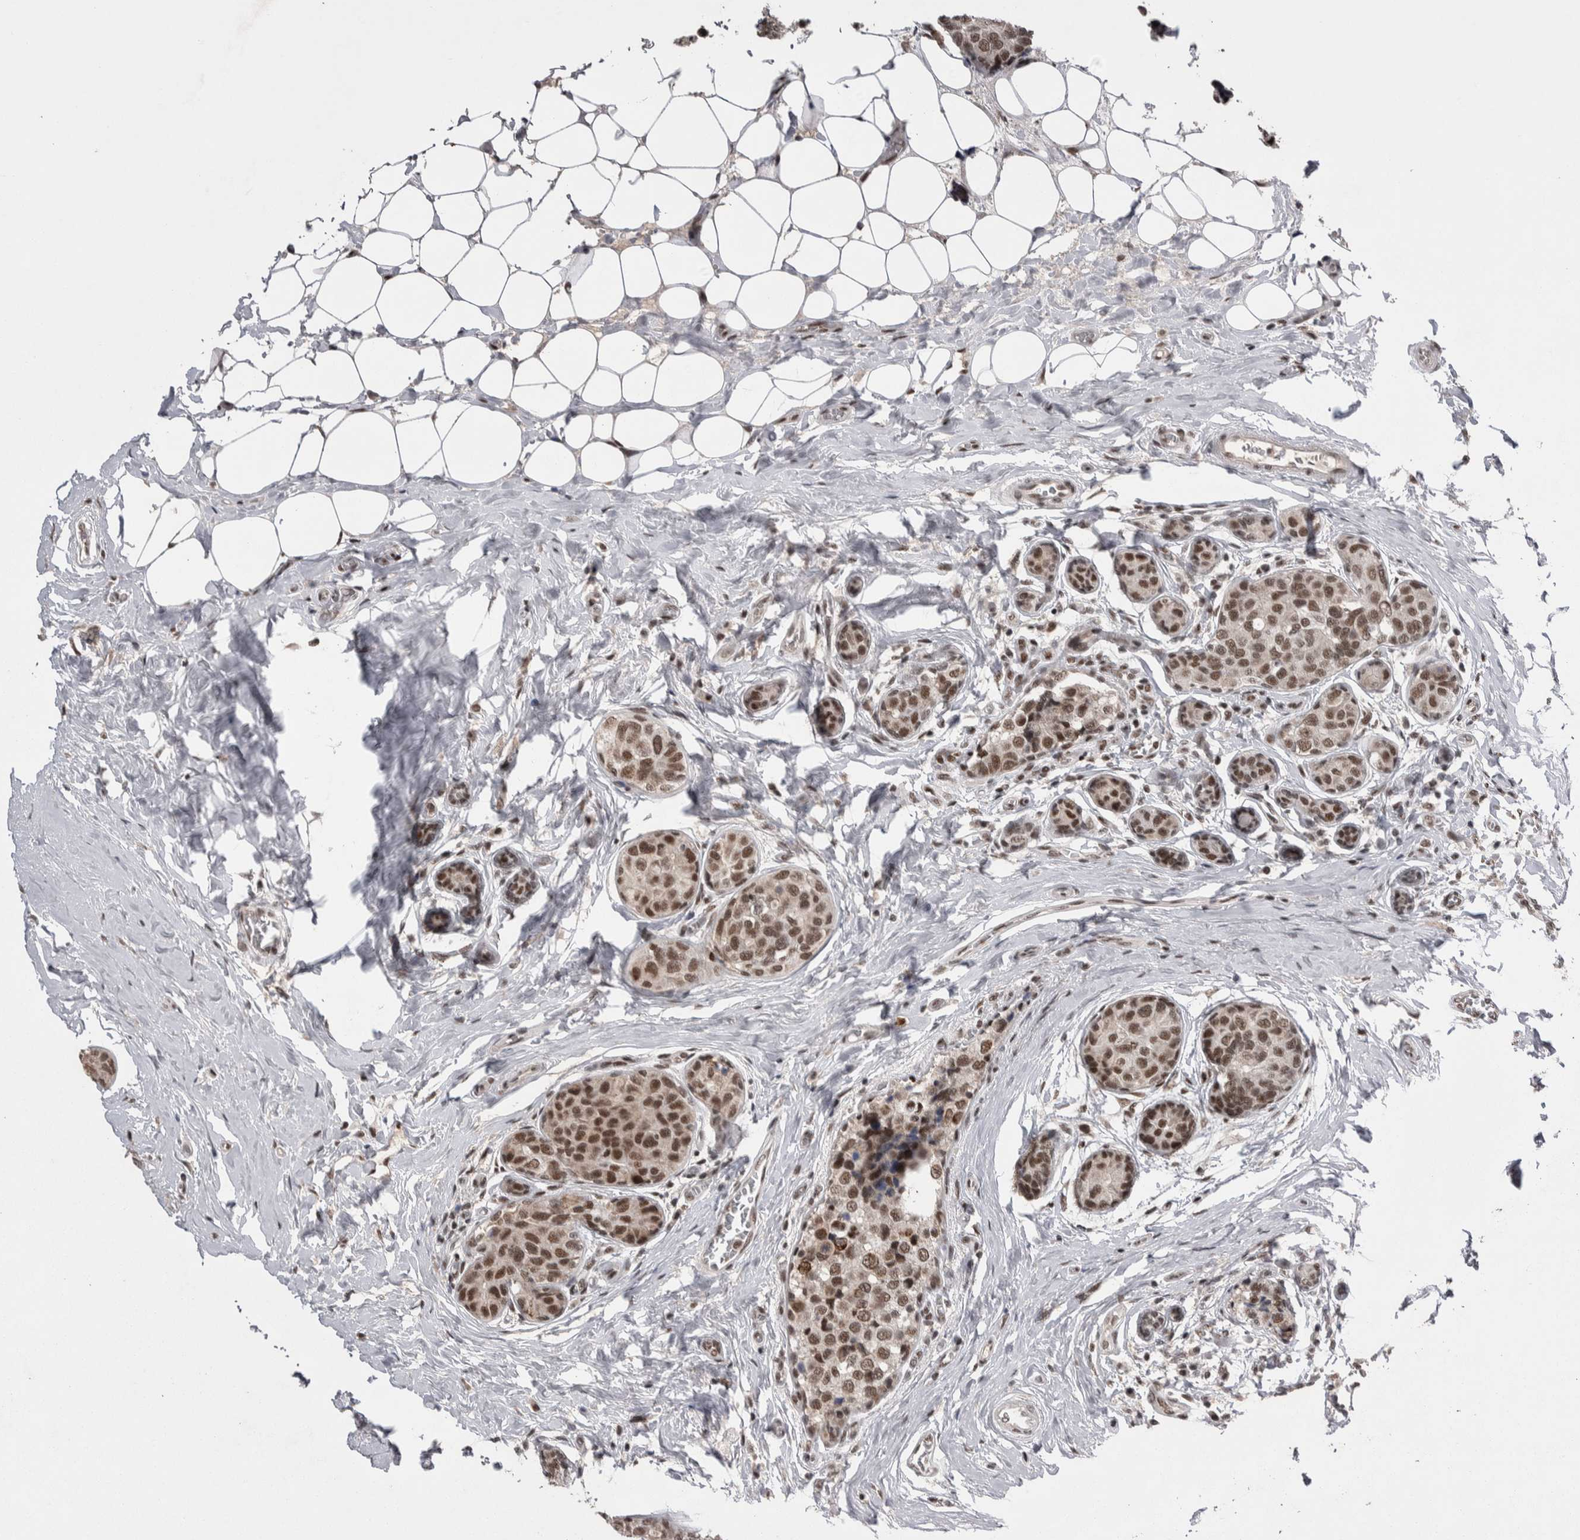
{"staining": {"intensity": "moderate", "quantity": ">75%", "location": "nuclear"}, "tissue": "breast cancer", "cell_type": "Tumor cells", "image_type": "cancer", "snomed": [{"axis": "morphology", "description": "Normal tissue, NOS"}, {"axis": "morphology", "description": "Duct carcinoma"}, {"axis": "topography", "description": "Breast"}], "caption": "Moderate nuclear staining is present in approximately >75% of tumor cells in infiltrating ductal carcinoma (breast).", "gene": "DMTF1", "patient": {"sex": "female", "age": 43}}